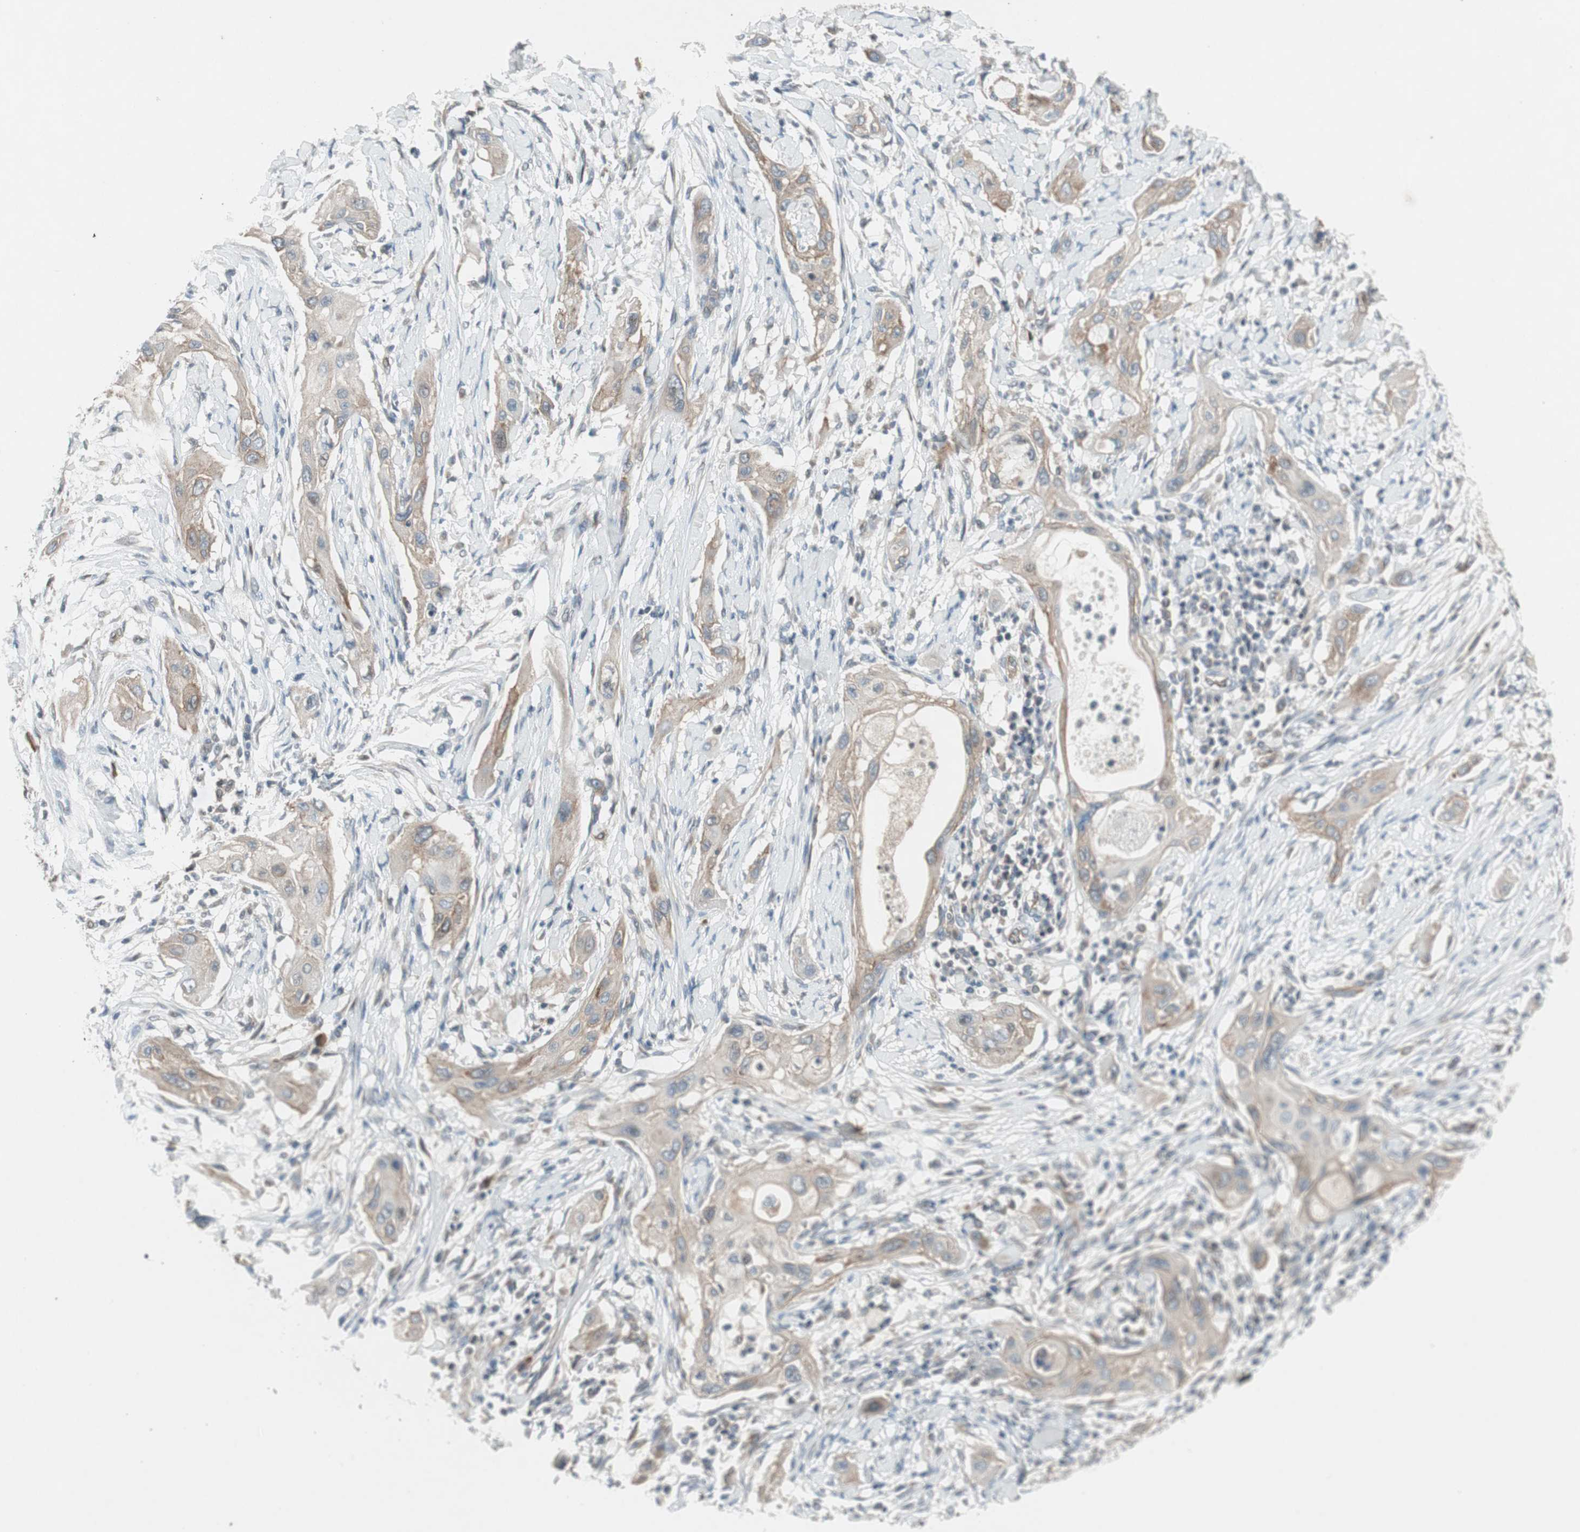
{"staining": {"intensity": "weak", "quantity": ">75%", "location": "cytoplasmic/membranous"}, "tissue": "lung cancer", "cell_type": "Tumor cells", "image_type": "cancer", "snomed": [{"axis": "morphology", "description": "Squamous cell carcinoma, NOS"}, {"axis": "topography", "description": "Lung"}], "caption": "Protein positivity by immunohistochemistry exhibits weak cytoplasmic/membranous positivity in approximately >75% of tumor cells in lung squamous cell carcinoma. The protein is stained brown, and the nuclei are stained in blue (DAB (3,3'-diaminobenzidine) IHC with brightfield microscopy, high magnification).", "gene": "PANK2", "patient": {"sex": "female", "age": 47}}